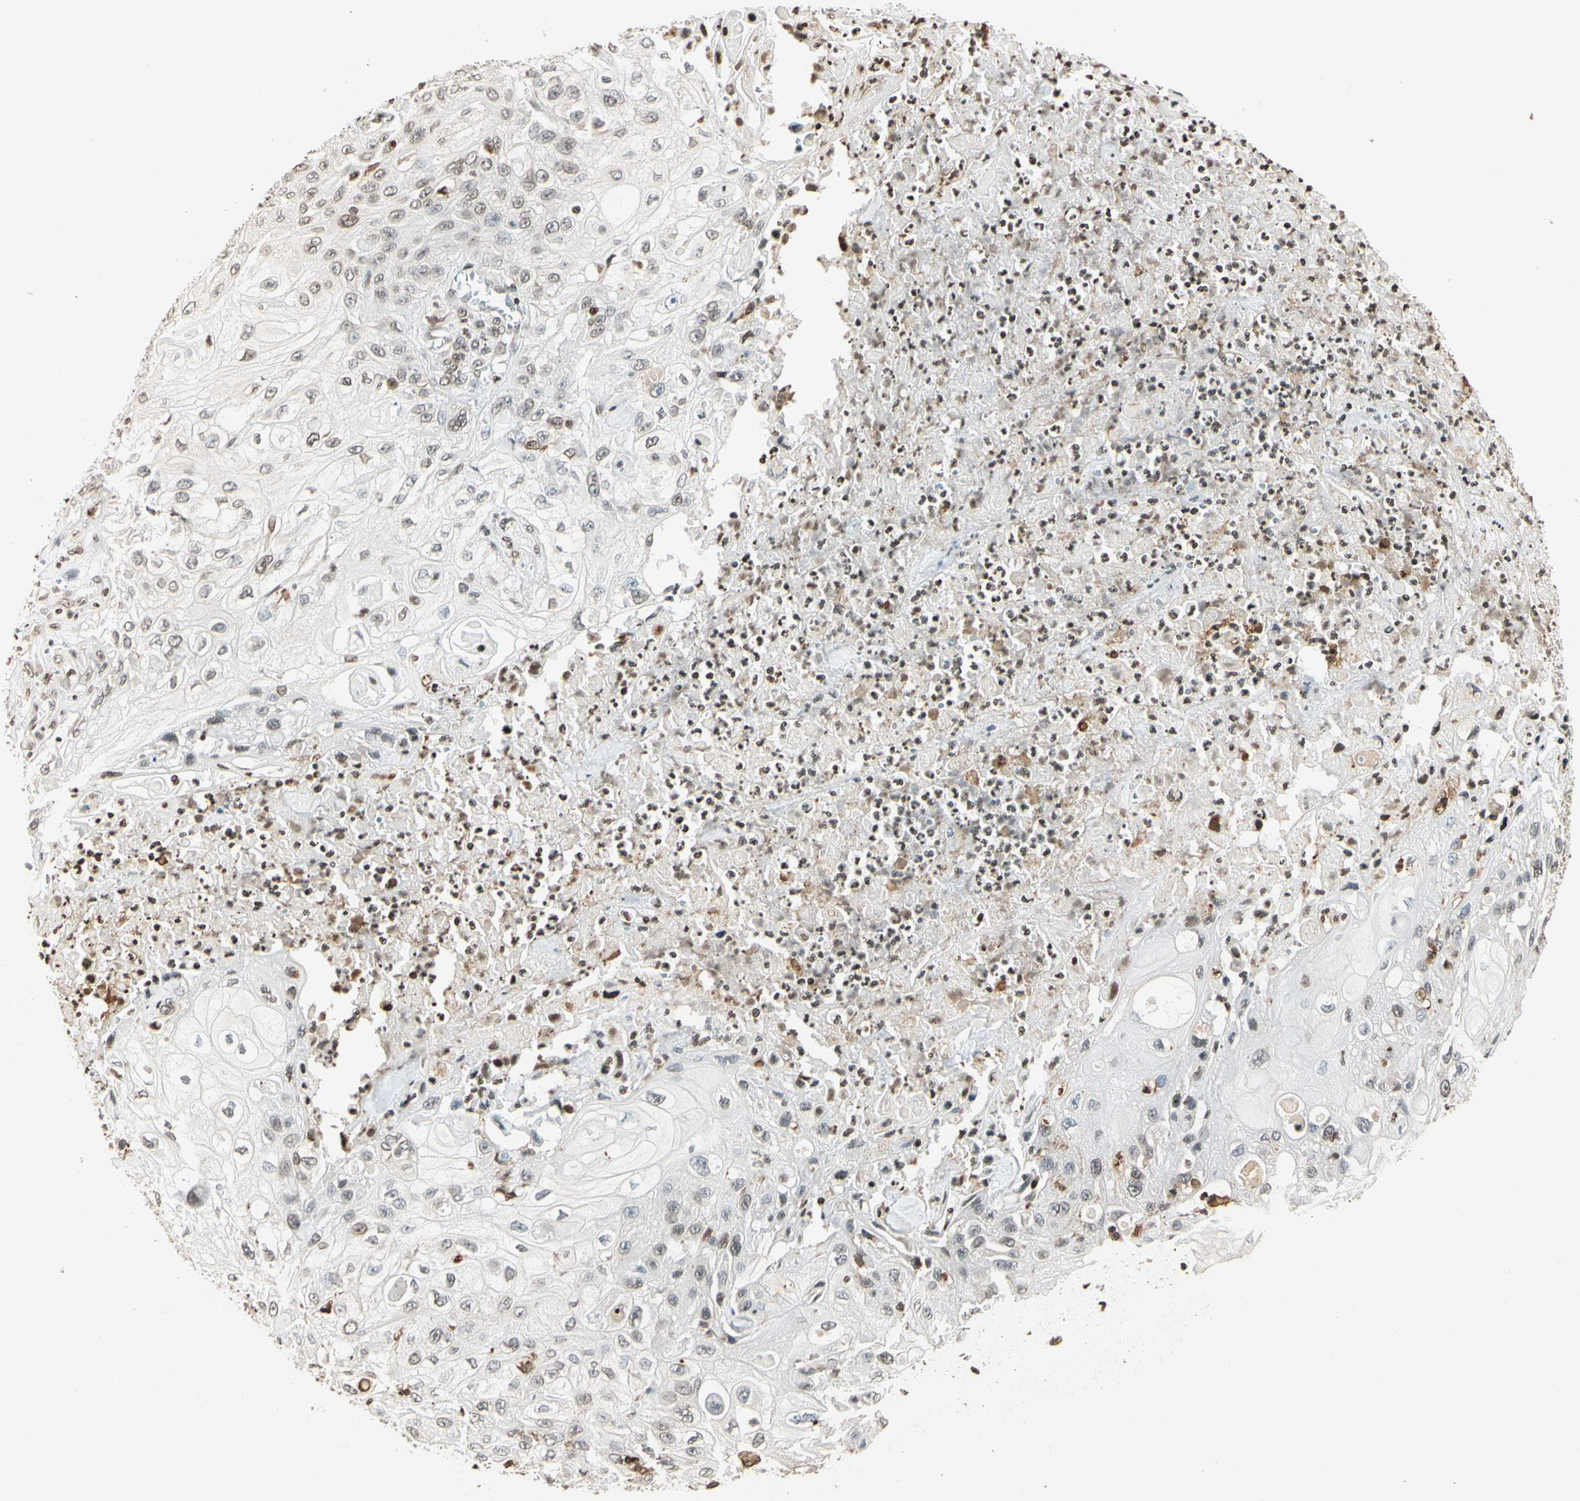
{"staining": {"intensity": "weak", "quantity": "25%-75%", "location": "nuclear"}, "tissue": "skin cancer", "cell_type": "Tumor cells", "image_type": "cancer", "snomed": [{"axis": "morphology", "description": "Squamous cell carcinoma, NOS"}, {"axis": "morphology", "description": "Squamous cell carcinoma, metastatic, NOS"}, {"axis": "topography", "description": "Skin"}, {"axis": "topography", "description": "Lymph node"}], "caption": "A high-resolution photomicrograph shows immunohistochemistry (IHC) staining of squamous cell carcinoma (skin), which reveals weak nuclear expression in approximately 25%-75% of tumor cells.", "gene": "FER", "patient": {"sex": "male", "age": 75}}